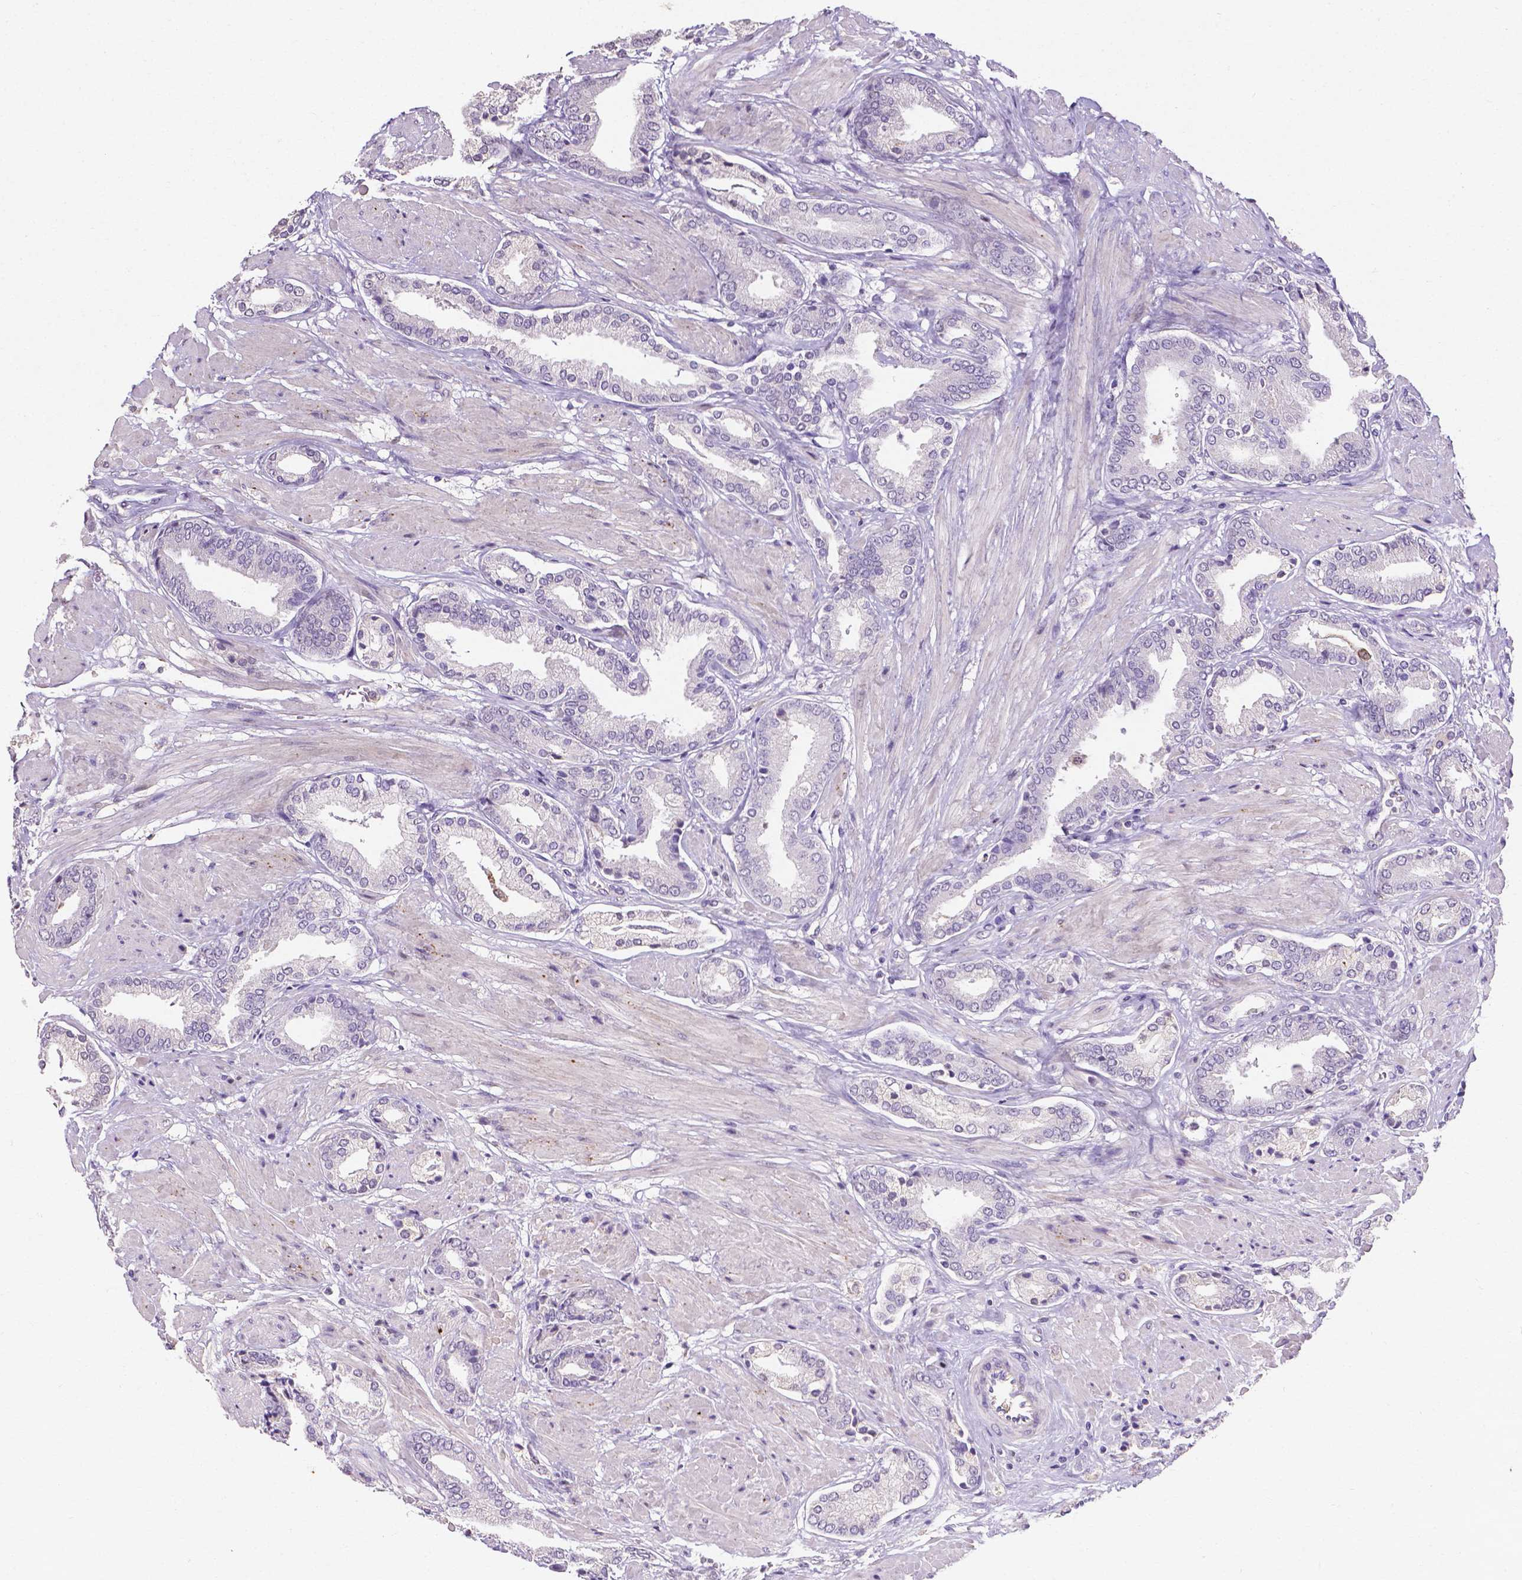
{"staining": {"intensity": "negative", "quantity": "none", "location": "none"}, "tissue": "prostate cancer", "cell_type": "Tumor cells", "image_type": "cancer", "snomed": [{"axis": "morphology", "description": "Adenocarcinoma, High grade"}, {"axis": "topography", "description": "Prostate"}], "caption": "Tumor cells show no significant protein expression in prostate cancer (high-grade adenocarcinoma).", "gene": "APOE", "patient": {"sex": "male", "age": 56}}